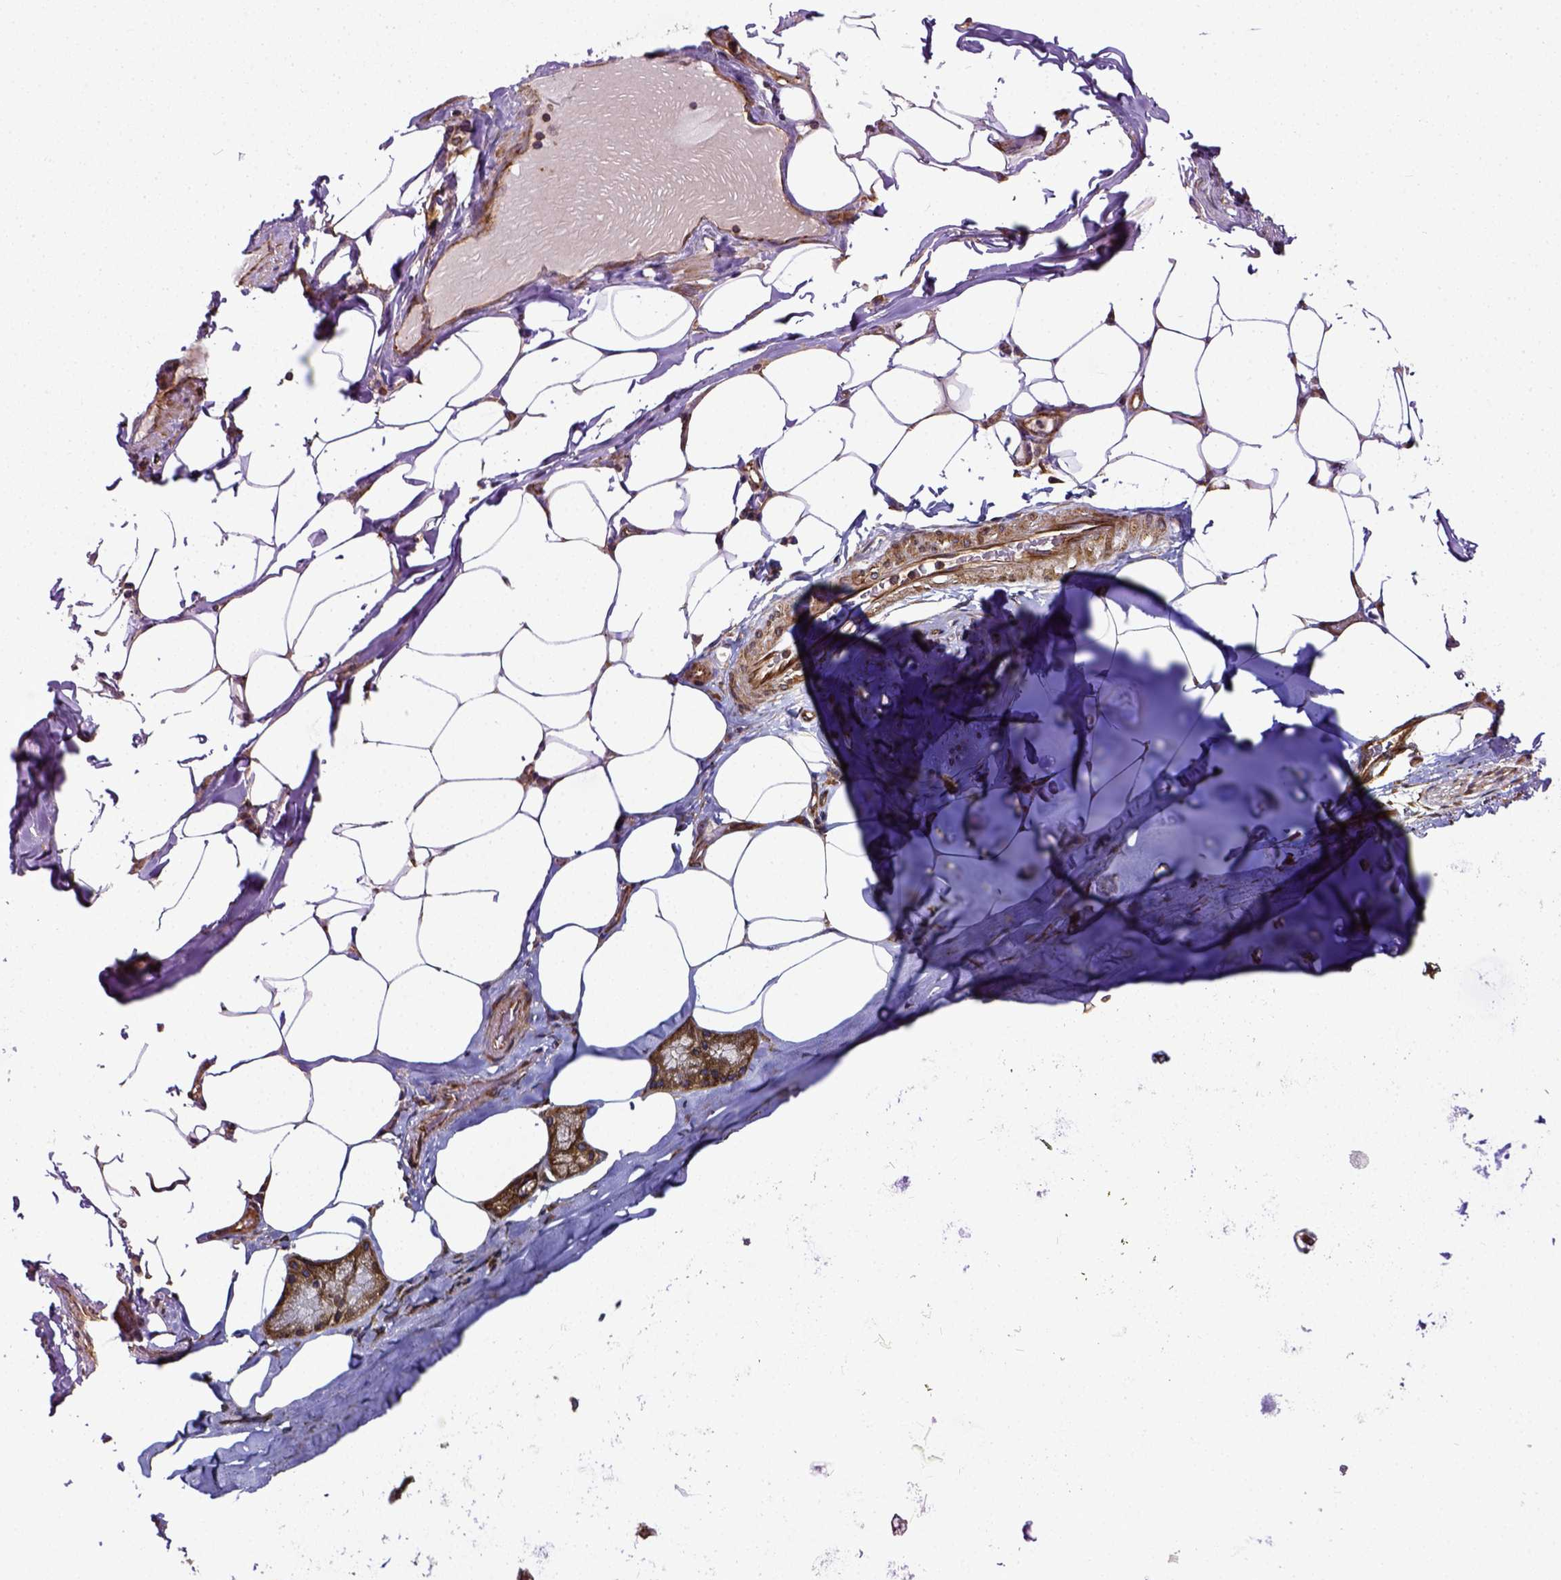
{"staining": {"intensity": "strong", "quantity": ">75%", "location": "cytoplasmic/membranous"}, "tissue": "adipose tissue", "cell_type": "Adipocytes", "image_type": "normal", "snomed": [{"axis": "morphology", "description": "Normal tissue, NOS"}, {"axis": "topography", "description": "Bronchus"}, {"axis": "topography", "description": "Lung"}], "caption": "Approximately >75% of adipocytes in unremarkable human adipose tissue reveal strong cytoplasmic/membranous protein positivity as visualized by brown immunohistochemical staining.", "gene": "CAPRIN1", "patient": {"sex": "female", "age": 57}}